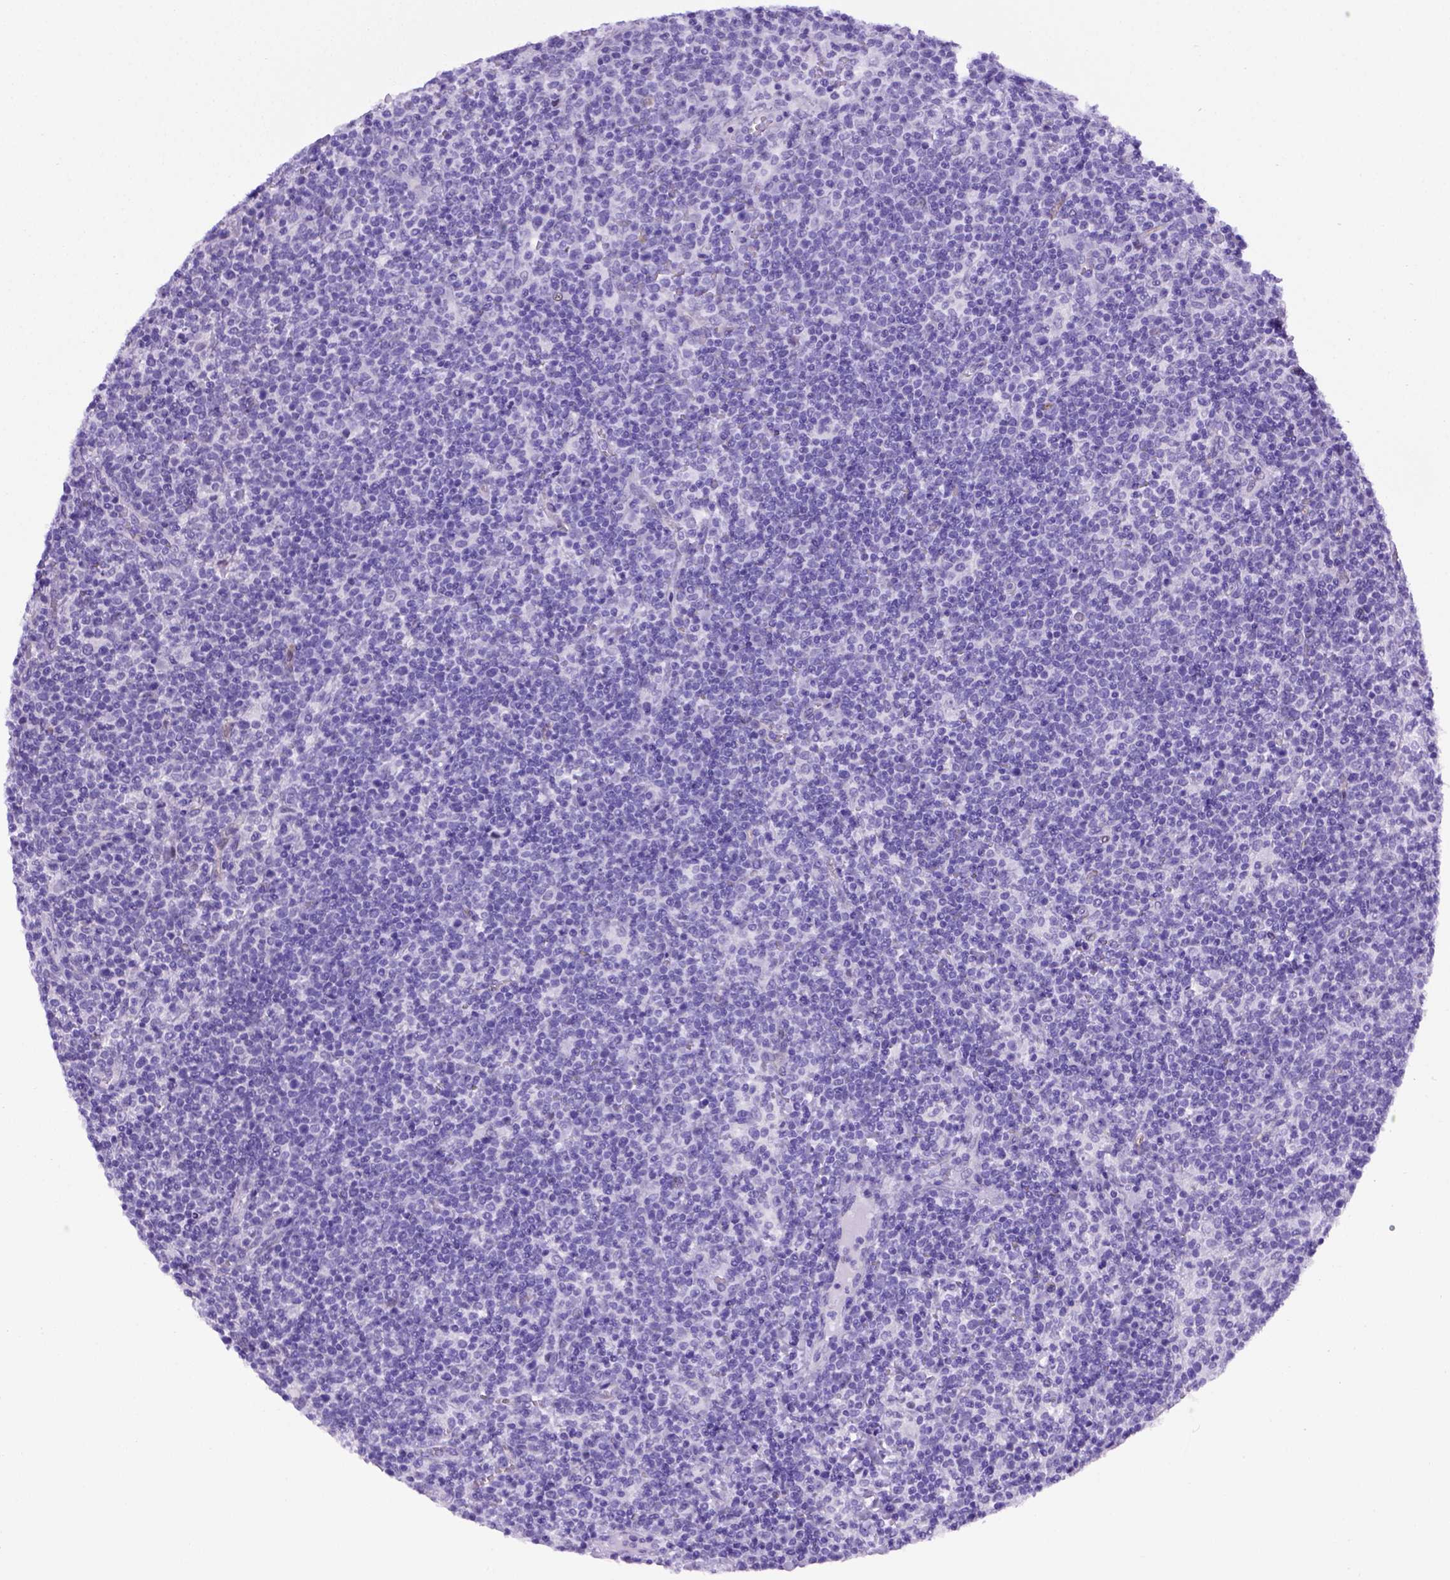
{"staining": {"intensity": "negative", "quantity": "none", "location": "none"}, "tissue": "lymphoma", "cell_type": "Tumor cells", "image_type": "cancer", "snomed": [{"axis": "morphology", "description": "Malignant lymphoma, non-Hodgkin's type, High grade"}, {"axis": "topography", "description": "Lymph node"}], "caption": "Tumor cells are negative for protein expression in human lymphoma.", "gene": "ADAM12", "patient": {"sex": "male", "age": 61}}